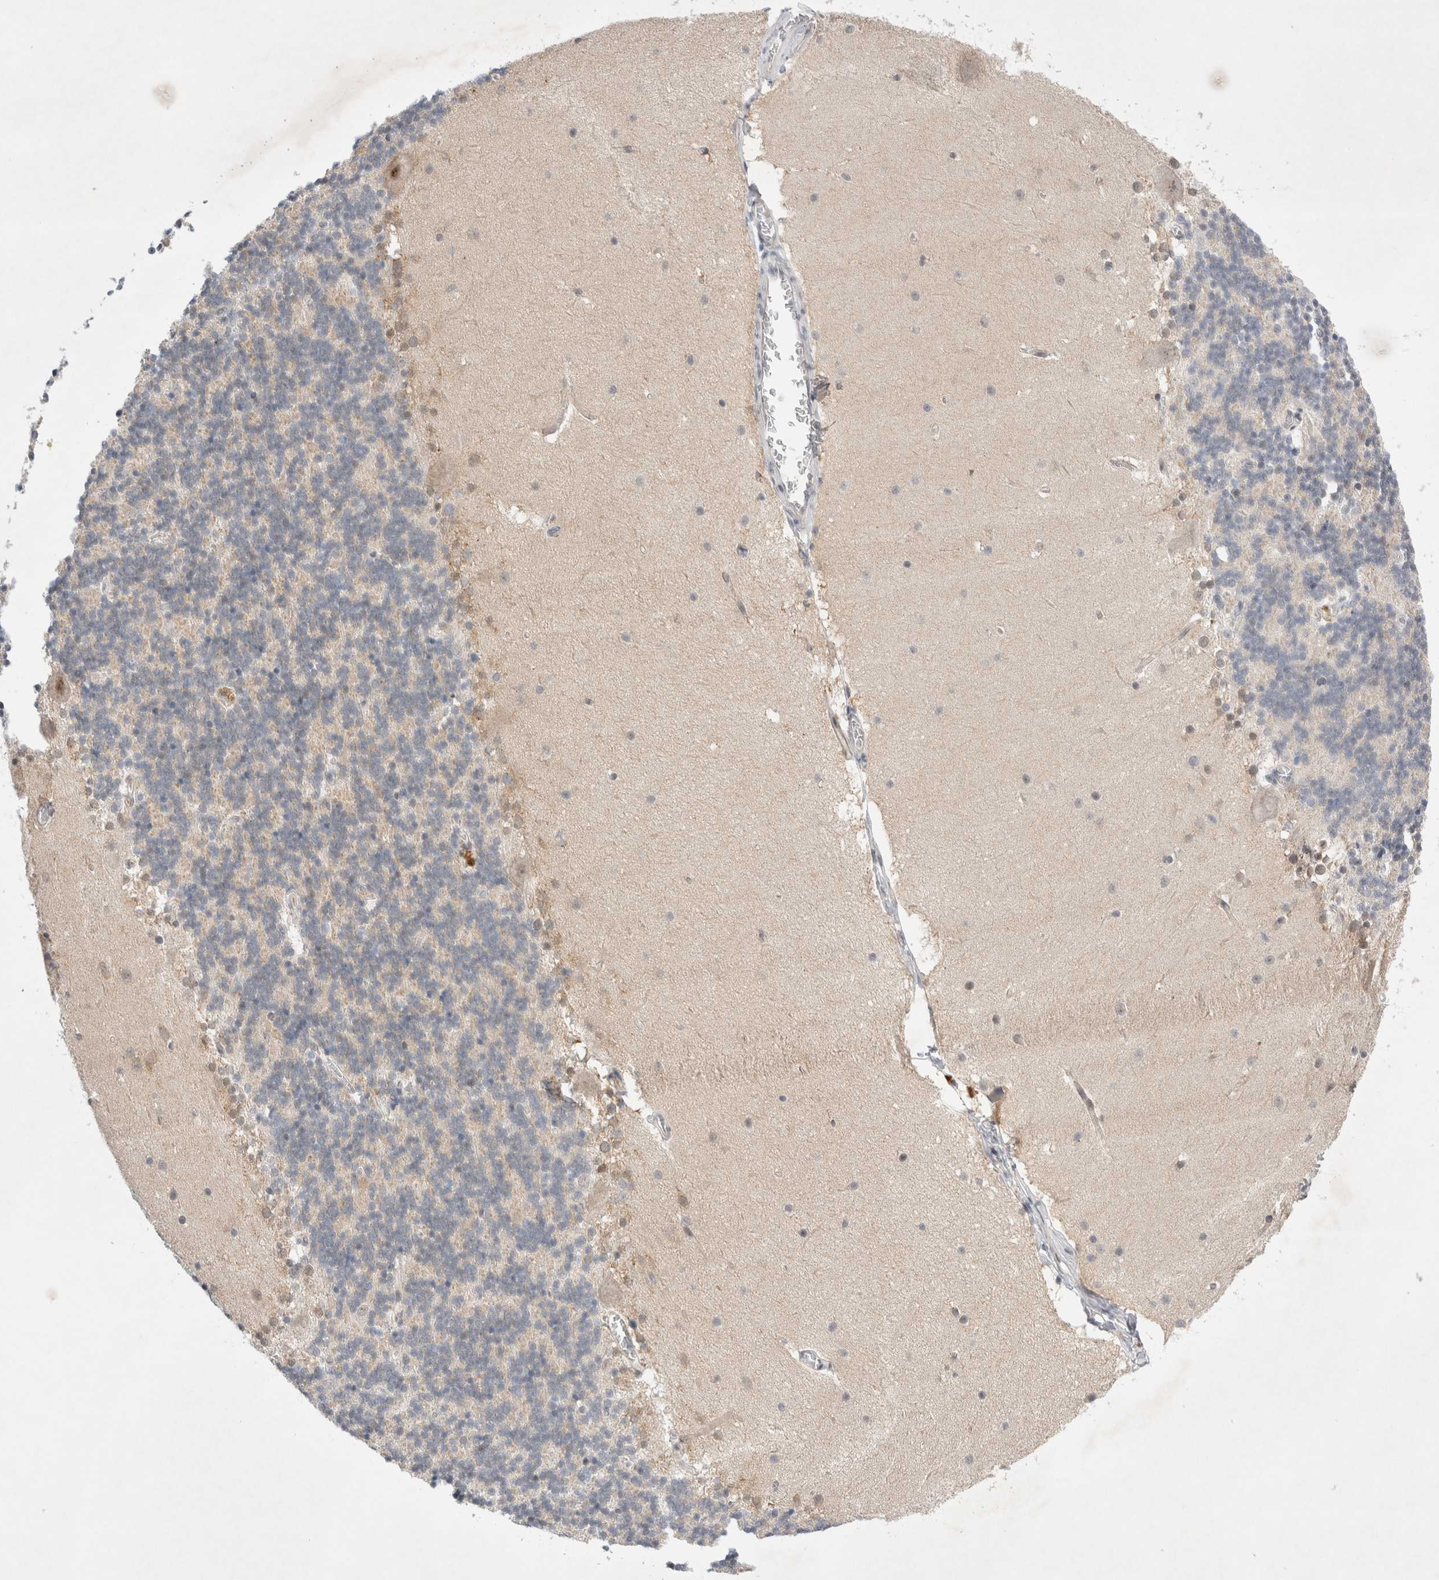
{"staining": {"intensity": "weak", "quantity": "<25%", "location": "cytoplasmic/membranous"}, "tissue": "cerebellum", "cell_type": "Cells in granular layer", "image_type": "normal", "snomed": [{"axis": "morphology", "description": "Normal tissue, NOS"}, {"axis": "topography", "description": "Cerebellum"}], "caption": "This is an IHC micrograph of benign human cerebellum. There is no expression in cells in granular layer.", "gene": "WIPF2", "patient": {"sex": "female", "age": 19}}